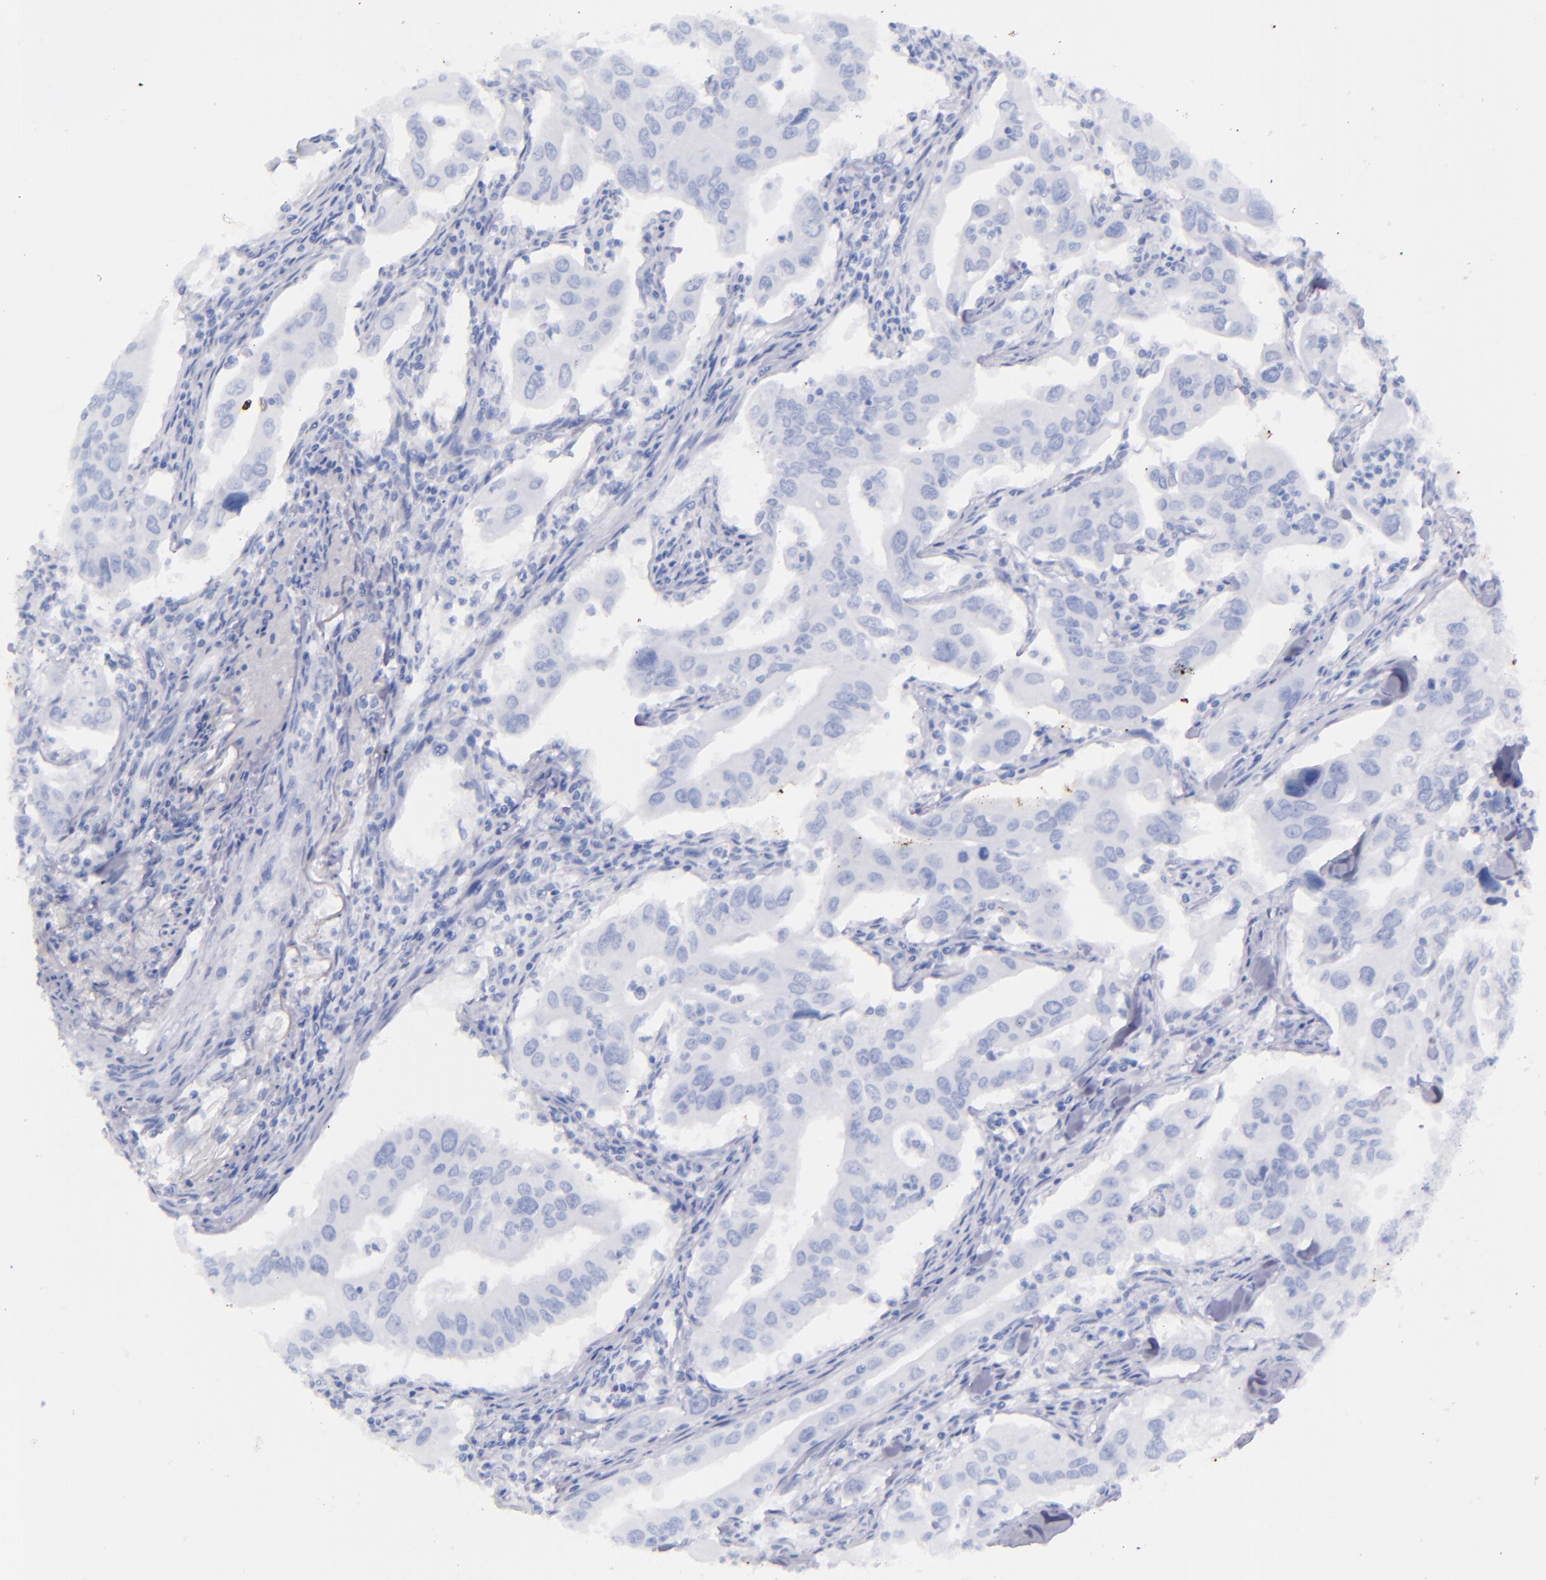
{"staining": {"intensity": "negative", "quantity": "none", "location": "none"}, "tissue": "lung cancer", "cell_type": "Tumor cells", "image_type": "cancer", "snomed": [{"axis": "morphology", "description": "Adenocarcinoma, NOS"}, {"axis": "topography", "description": "Lung"}], "caption": "Tumor cells show no significant expression in lung adenocarcinoma.", "gene": "SFTPA2", "patient": {"sex": "male", "age": 48}}